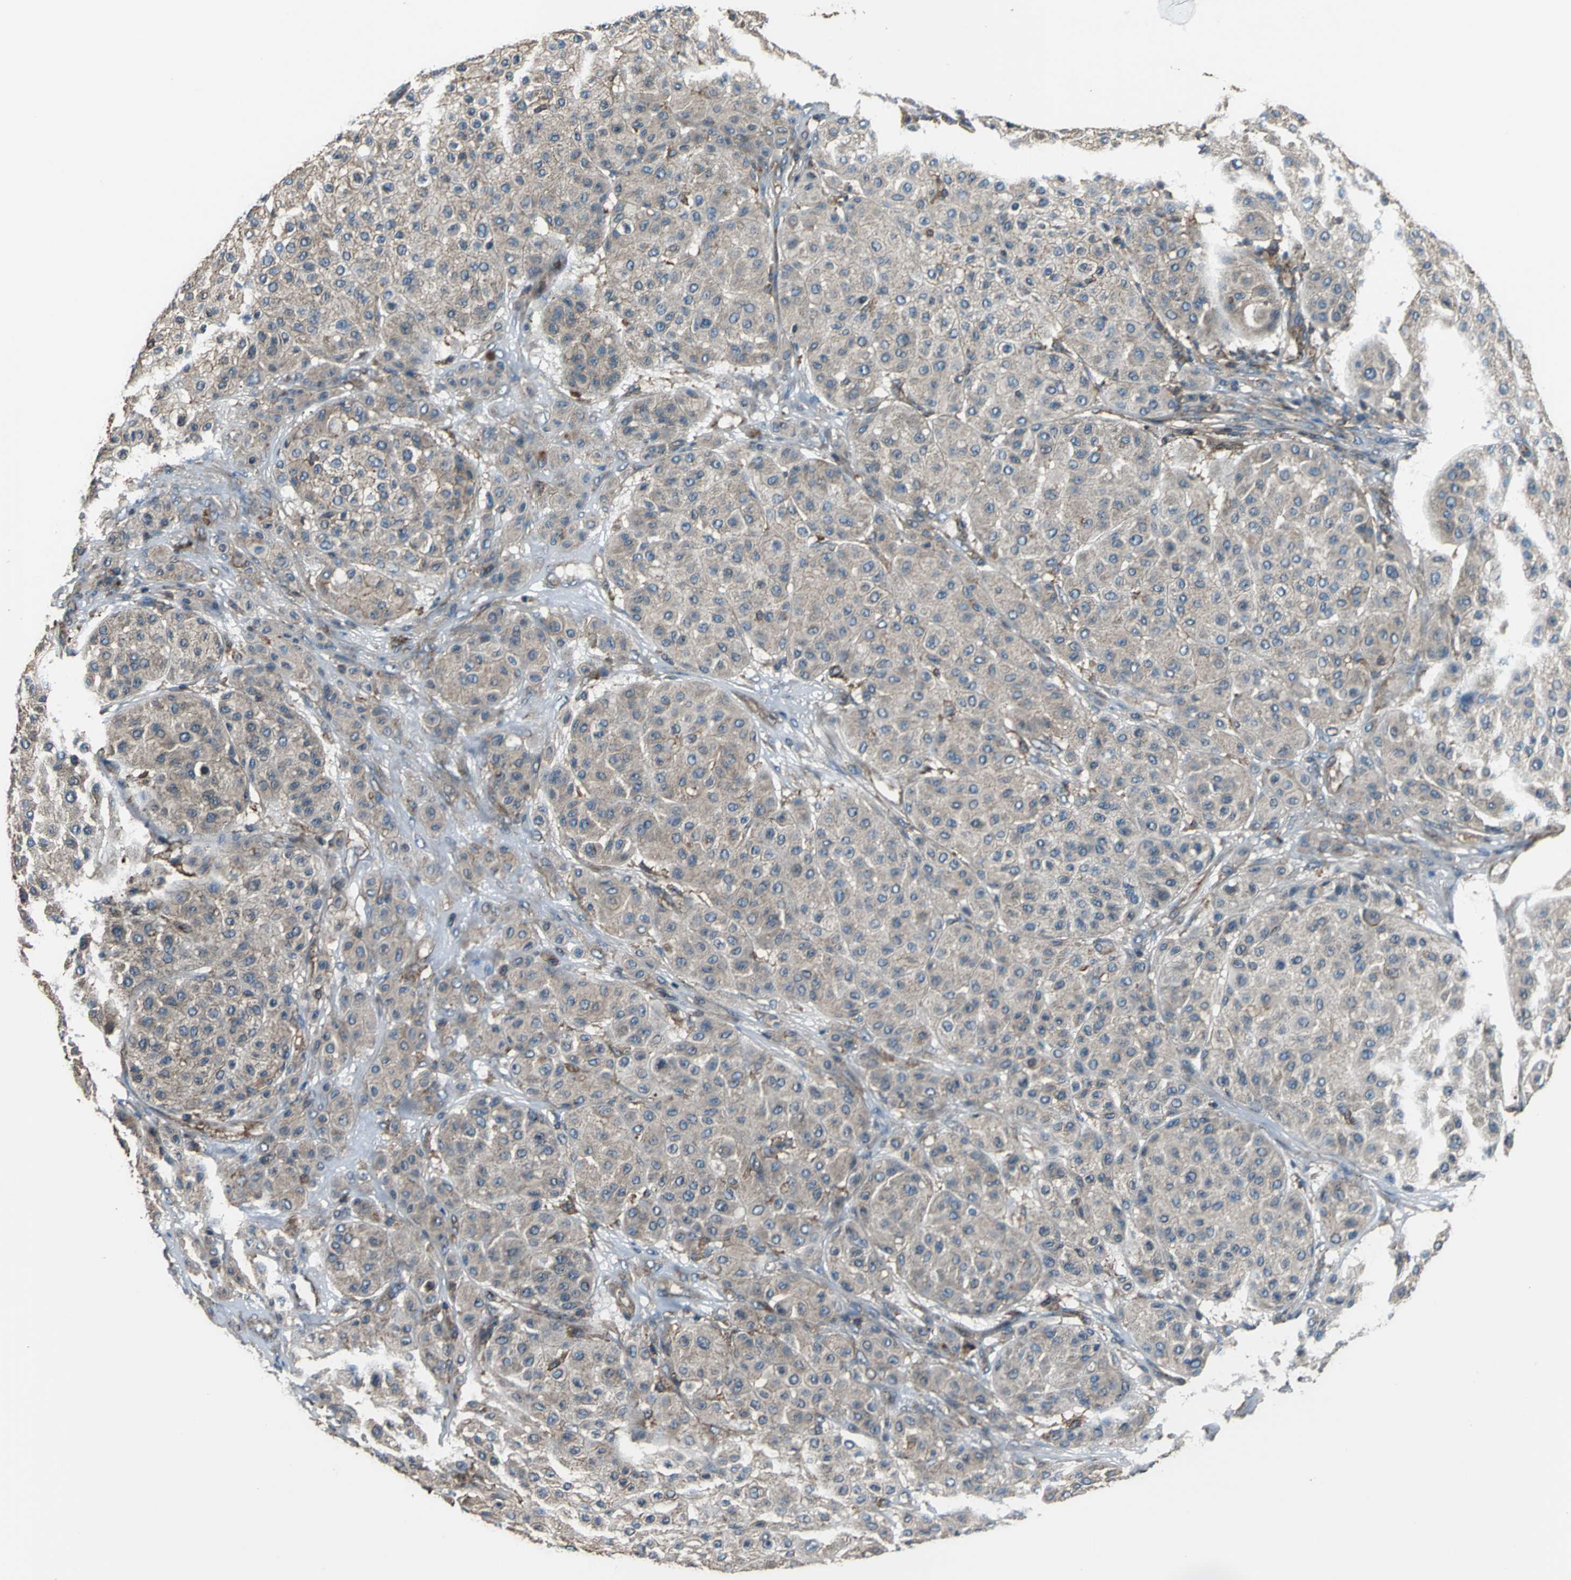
{"staining": {"intensity": "moderate", "quantity": ">75%", "location": "cytoplasmic/membranous"}, "tissue": "melanoma", "cell_type": "Tumor cells", "image_type": "cancer", "snomed": [{"axis": "morphology", "description": "Normal tissue, NOS"}, {"axis": "morphology", "description": "Malignant melanoma, Metastatic site"}, {"axis": "topography", "description": "Skin"}], "caption": "A medium amount of moderate cytoplasmic/membranous staining is seen in approximately >75% of tumor cells in melanoma tissue.", "gene": "PARVA", "patient": {"sex": "male", "age": 41}}